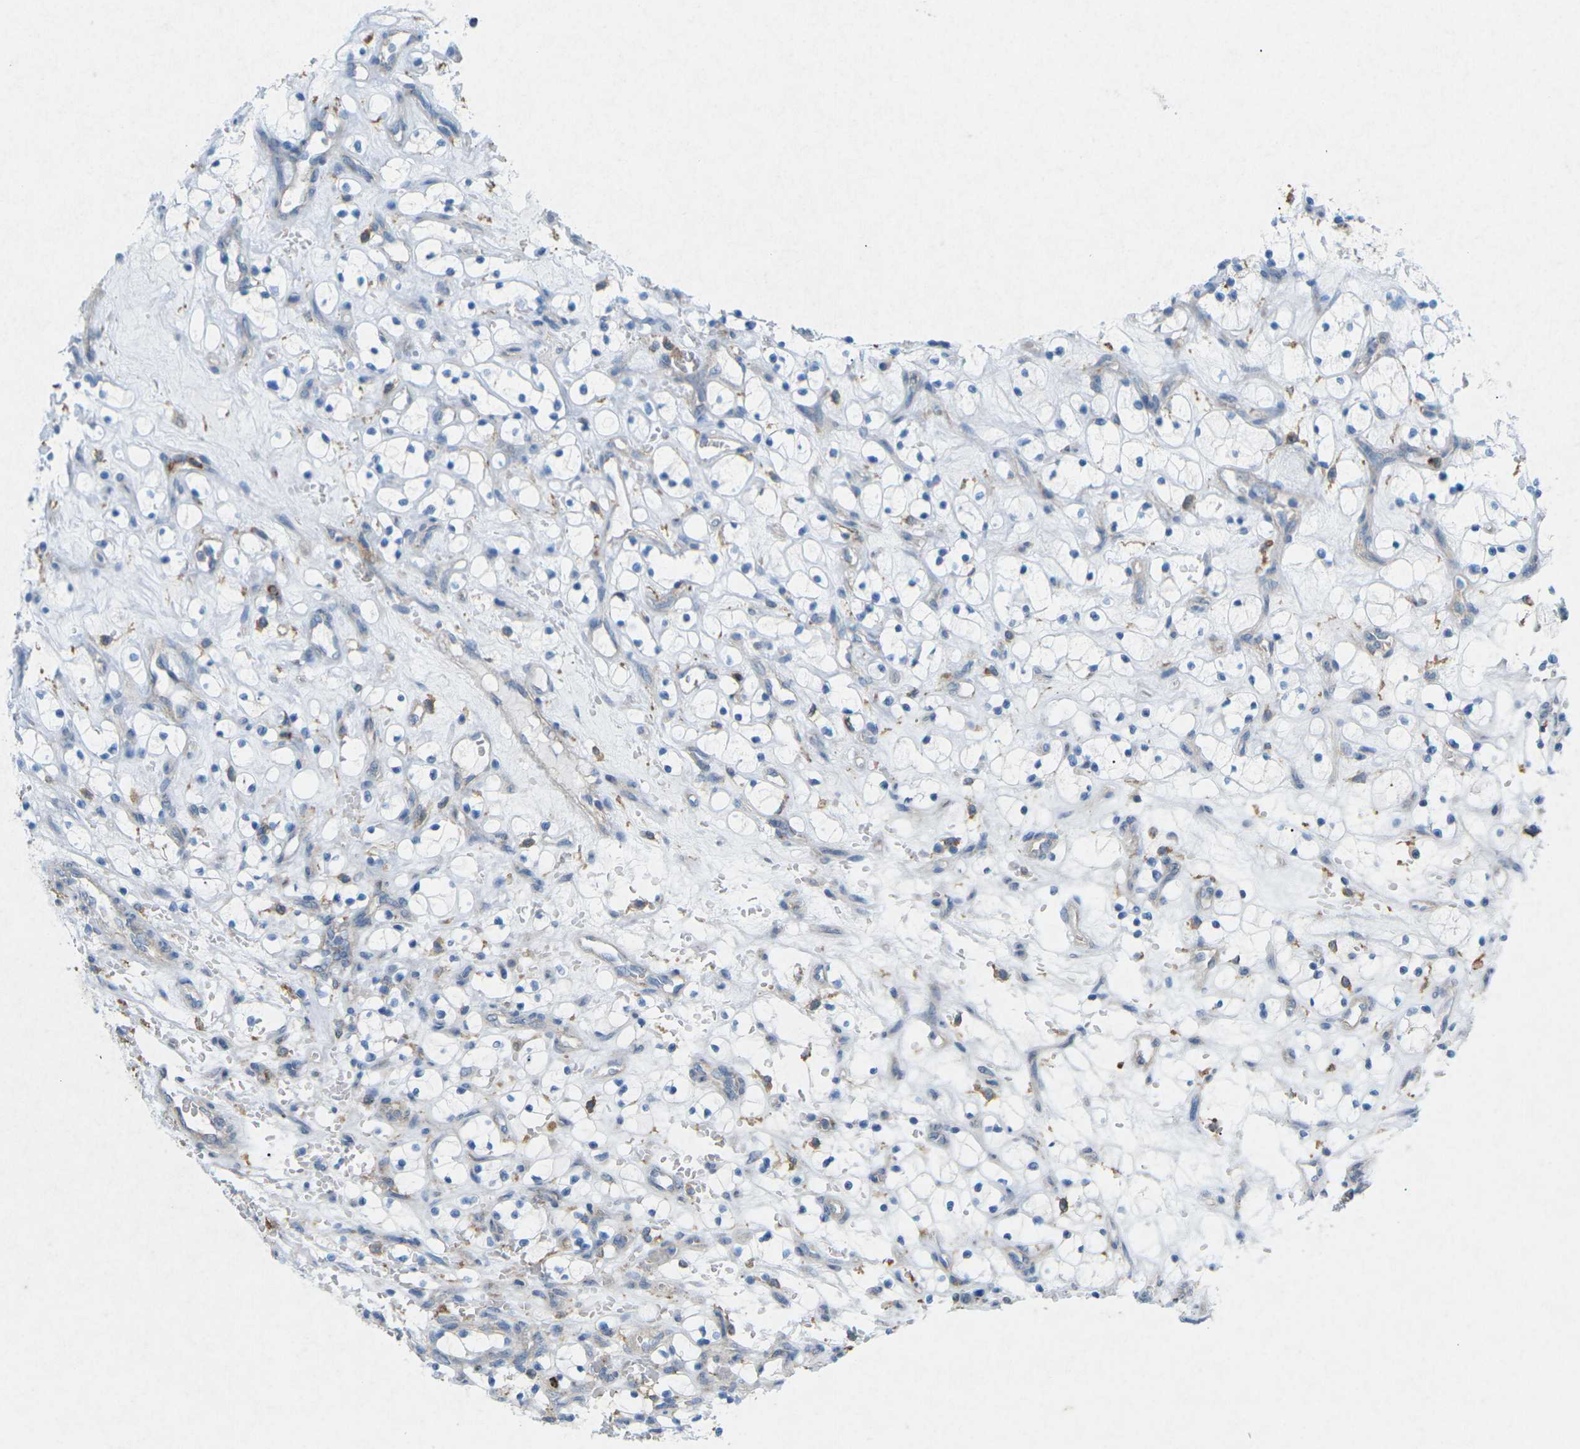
{"staining": {"intensity": "negative", "quantity": "none", "location": "none"}, "tissue": "renal cancer", "cell_type": "Tumor cells", "image_type": "cancer", "snomed": [{"axis": "morphology", "description": "Adenocarcinoma, NOS"}, {"axis": "topography", "description": "Kidney"}], "caption": "Renal cancer stained for a protein using immunohistochemistry displays no staining tumor cells.", "gene": "STK11", "patient": {"sex": "female", "age": 69}}